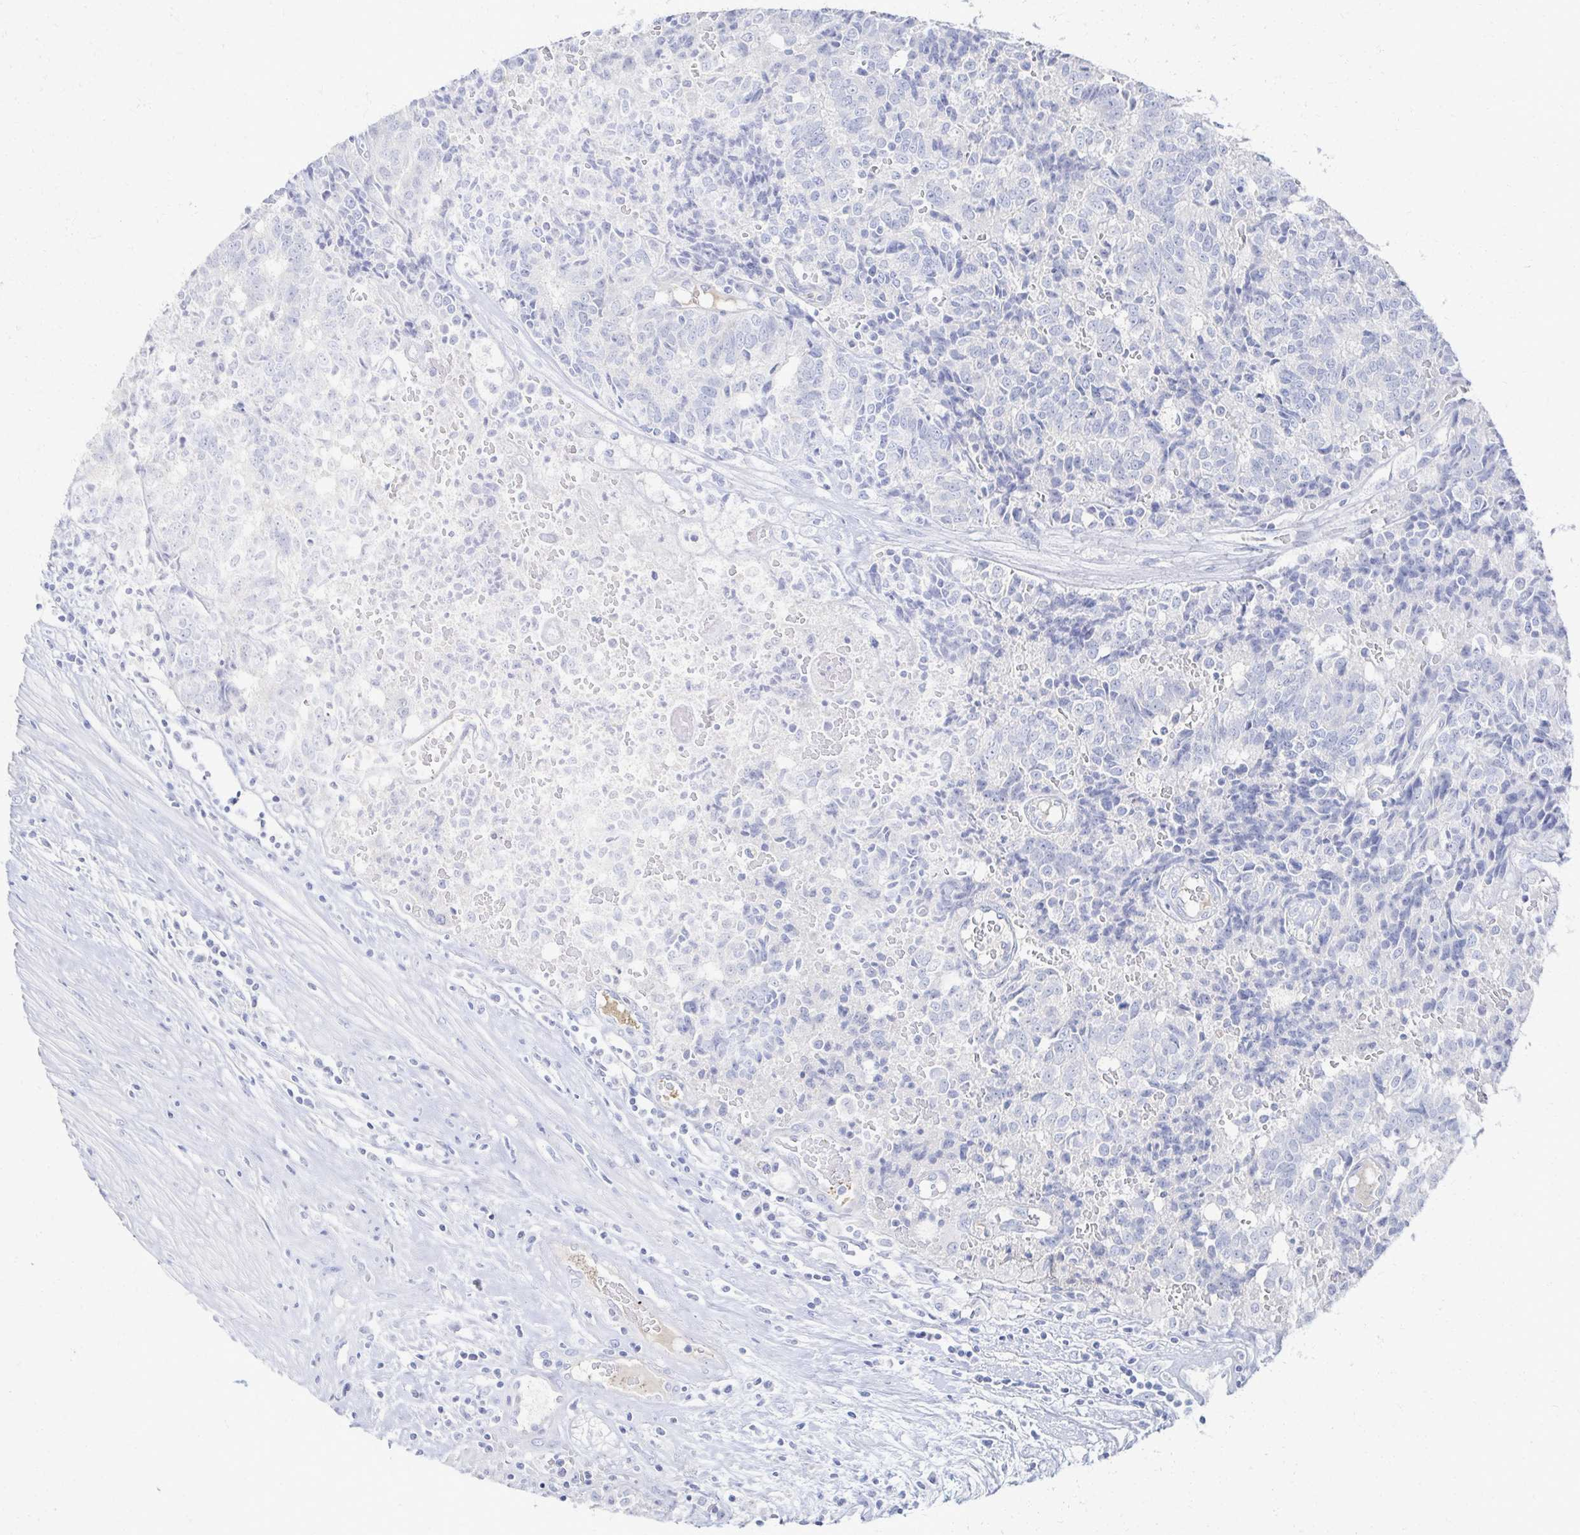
{"staining": {"intensity": "negative", "quantity": "none", "location": "none"}, "tissue": "prostate cancer", "cell_type": "Tumor cells", "image_type": "cancer", "snomed": [{"axis": "morphology", "description": "Adenocarcinoma, High grade"}, {"axis": "topography", "description": "Prostate and seminal vesicle, NOS"}], "caption": "An image of prostate cancer (high-grade adenocarcinoma) stained for a protein exhibits no brown staining in tumor cells.", "gene": "PRR20A", "patient": {"sex": "male", "age": 60}}